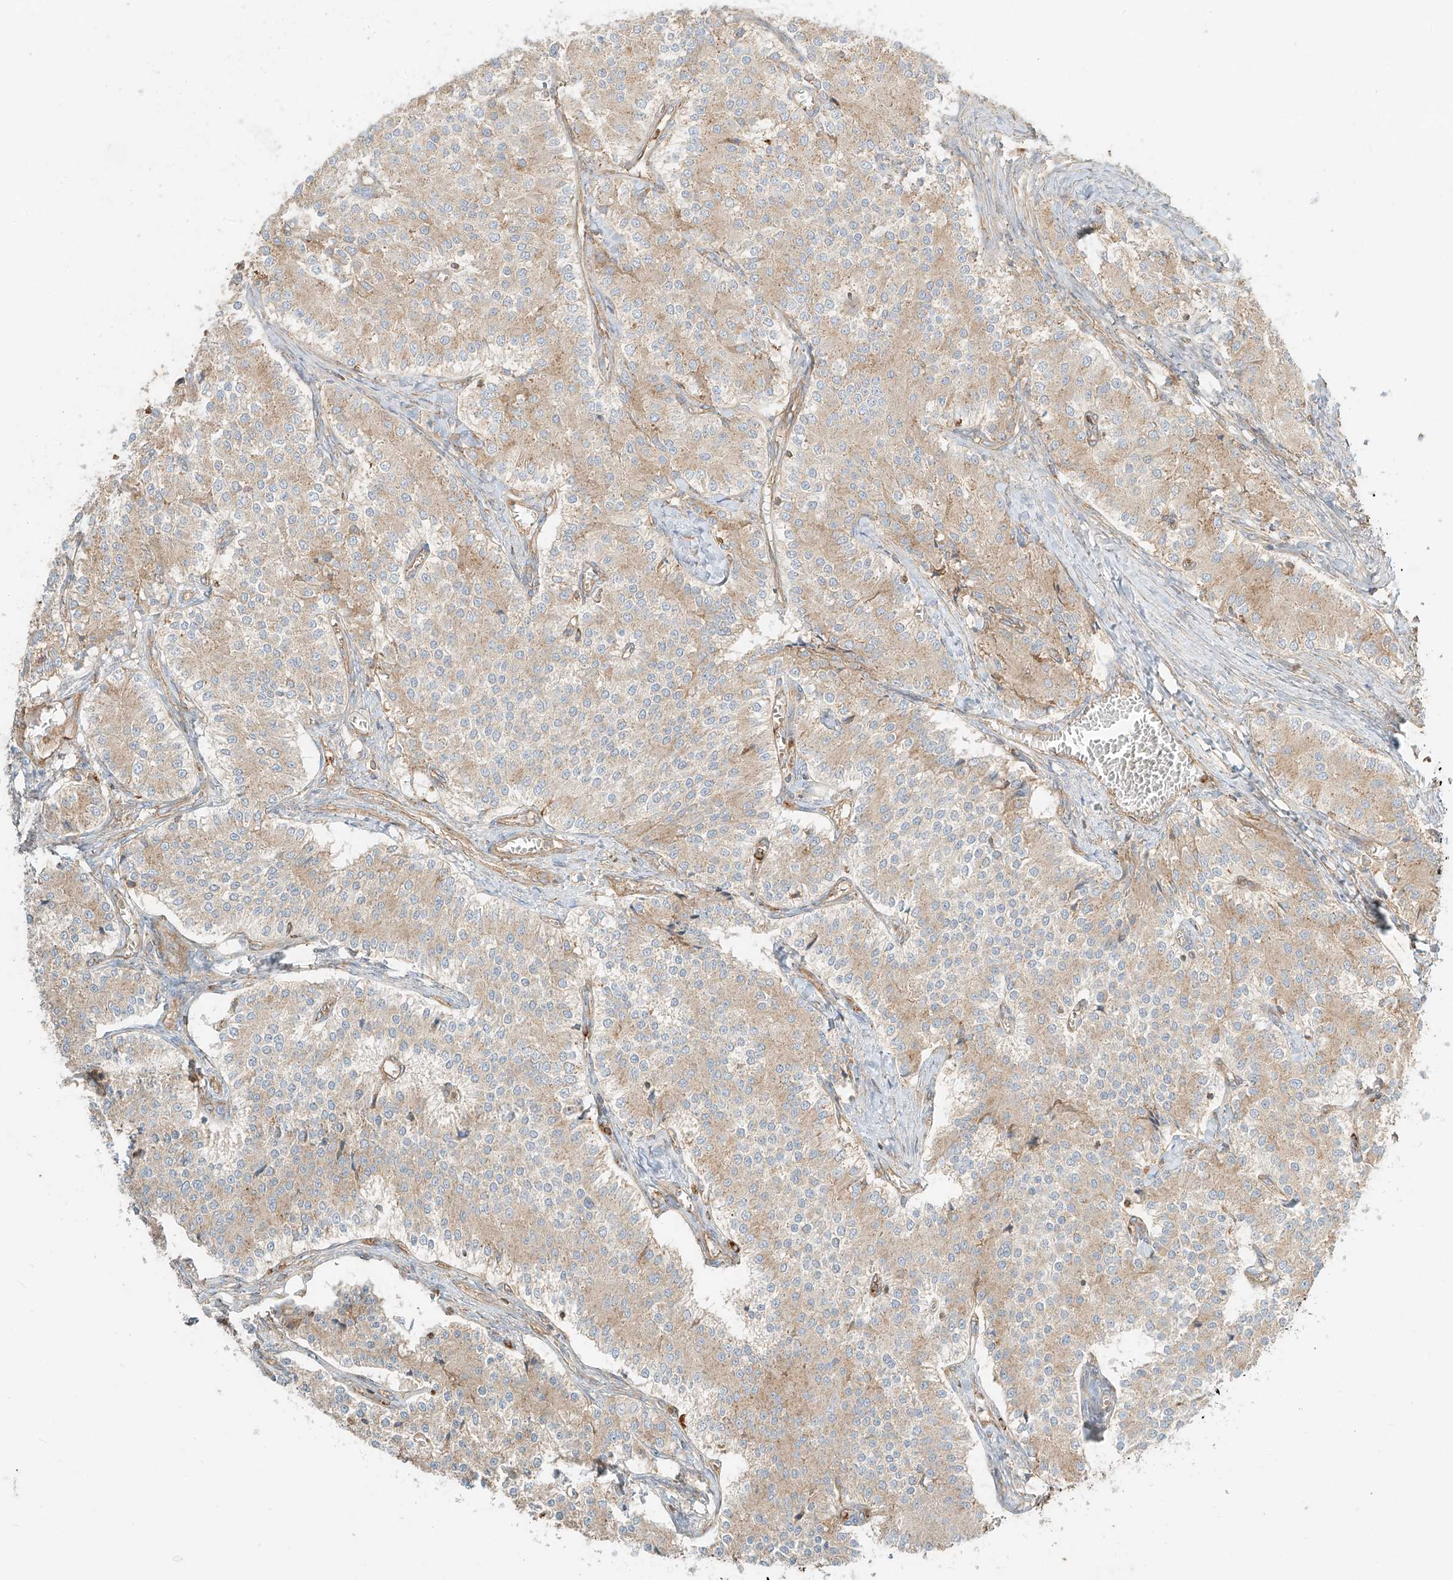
{"staining": {"intensity": "weak", "quantity": ">75%", "location": "cytoplasmic/membranous"}, "tissue": "carcinoid", "cell_type": "Tumor cells", "image_type": "cancer", "snomed": [{"axis": "morphology", "description": "Carcinoid, malignant, NOS"}, {"axis": "topography", "description": "Colon"}], "caption": "About >75% of tumor cells in carcinoid show weak cytoplasmic/membranous protein staining as visualized by brown immunohistochemical staining.", "gene": "CCDC115", "patient": {"sex": "female", "age": 52}}